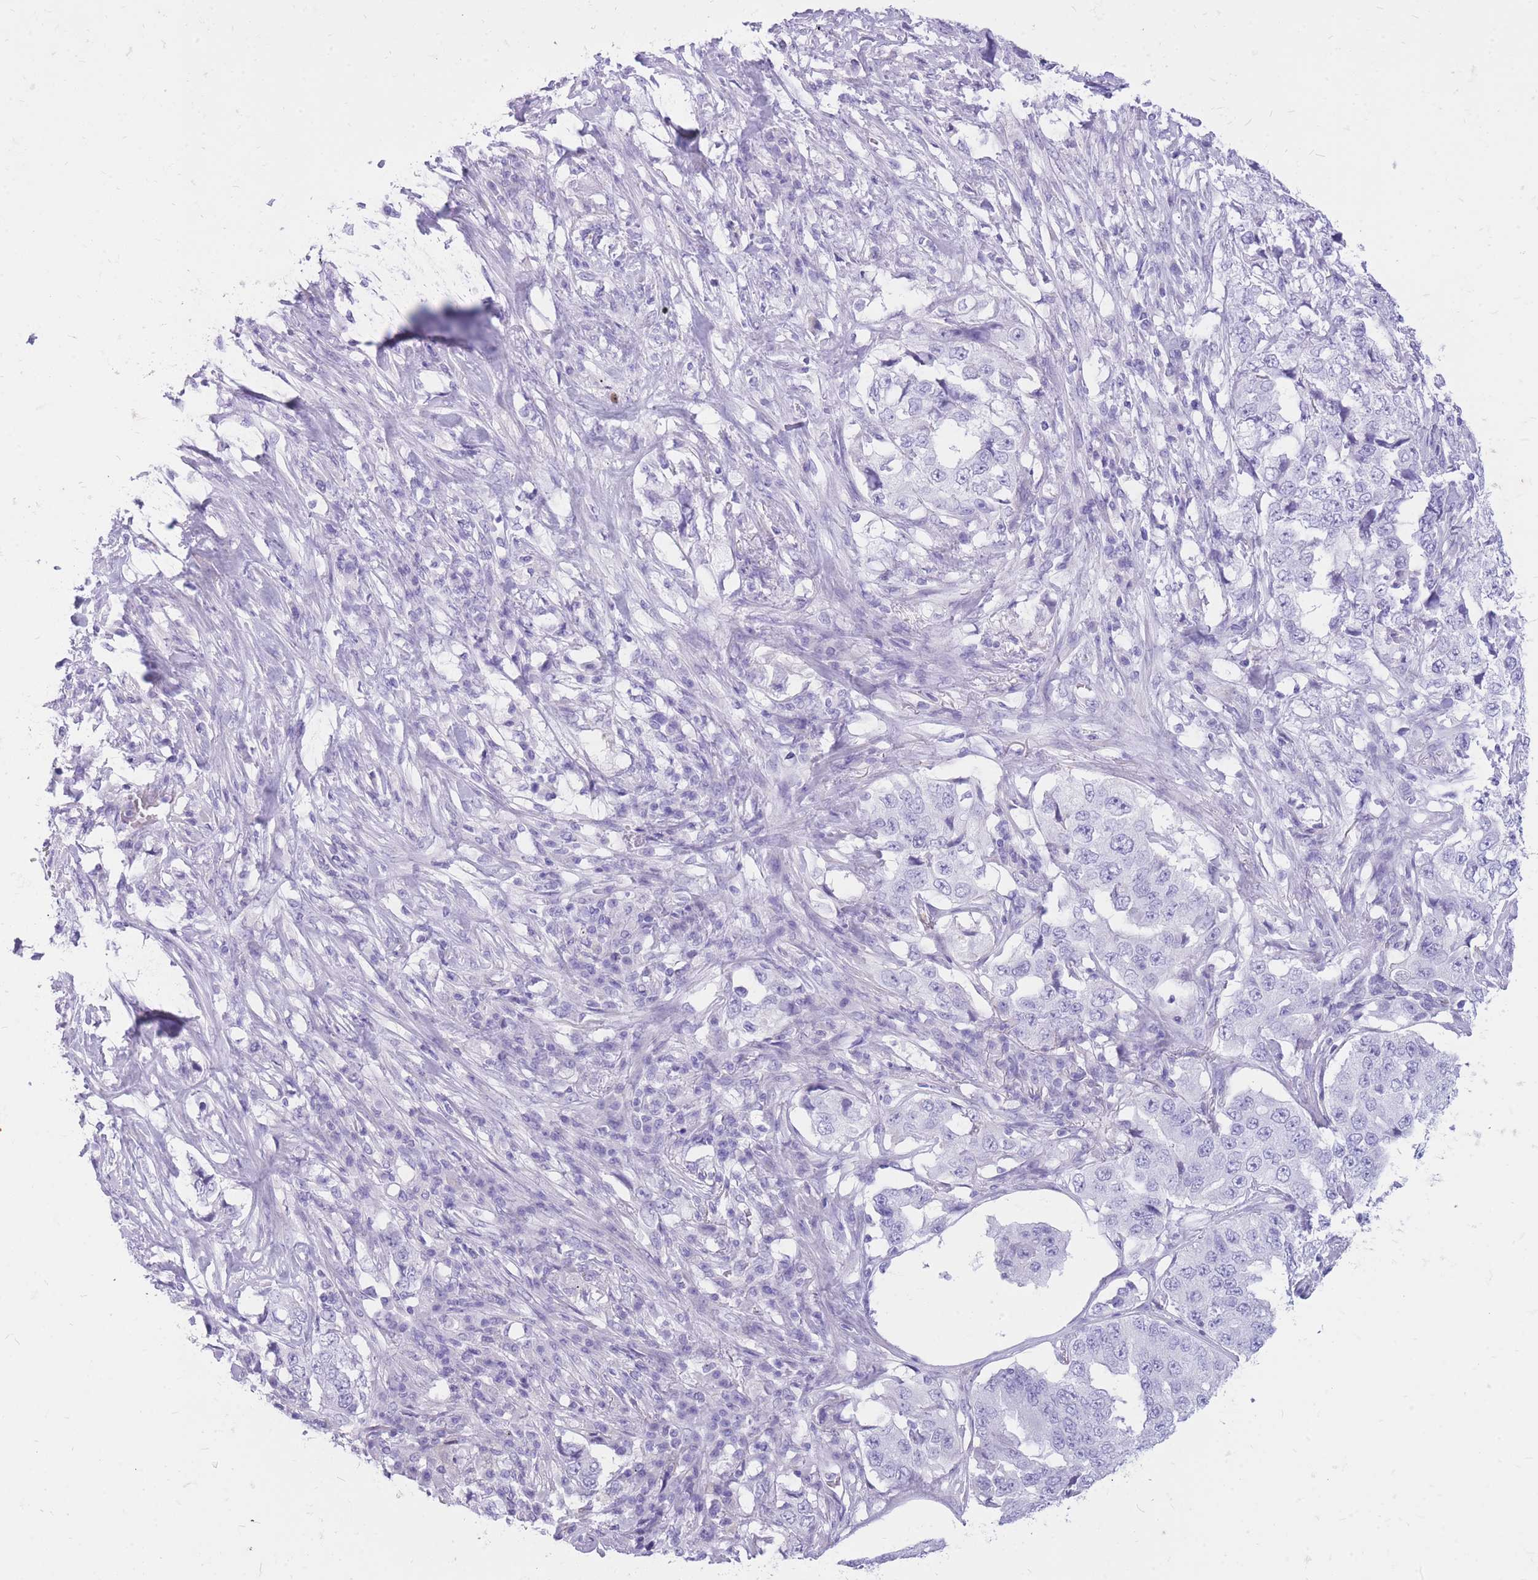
{"staining": {"intensity": "negative", "quantity": "none", "location": "none"}, "tissue": "lung cancer", "cell_type": "Tumor cells", "image_type": "cancer", "snomed": [{"axis": "morphology", "description": "Adenocarcinoma, NOS"}, {"axis": "topography", "description": "Lung"}], "caption": "Lung cancer (adenocarcinoma) was stained to show a protein in brown. There is no significant positivity in tumor cells.", "gene": "CYP21A2", "patient": {"sex": "female", "age": 51}}